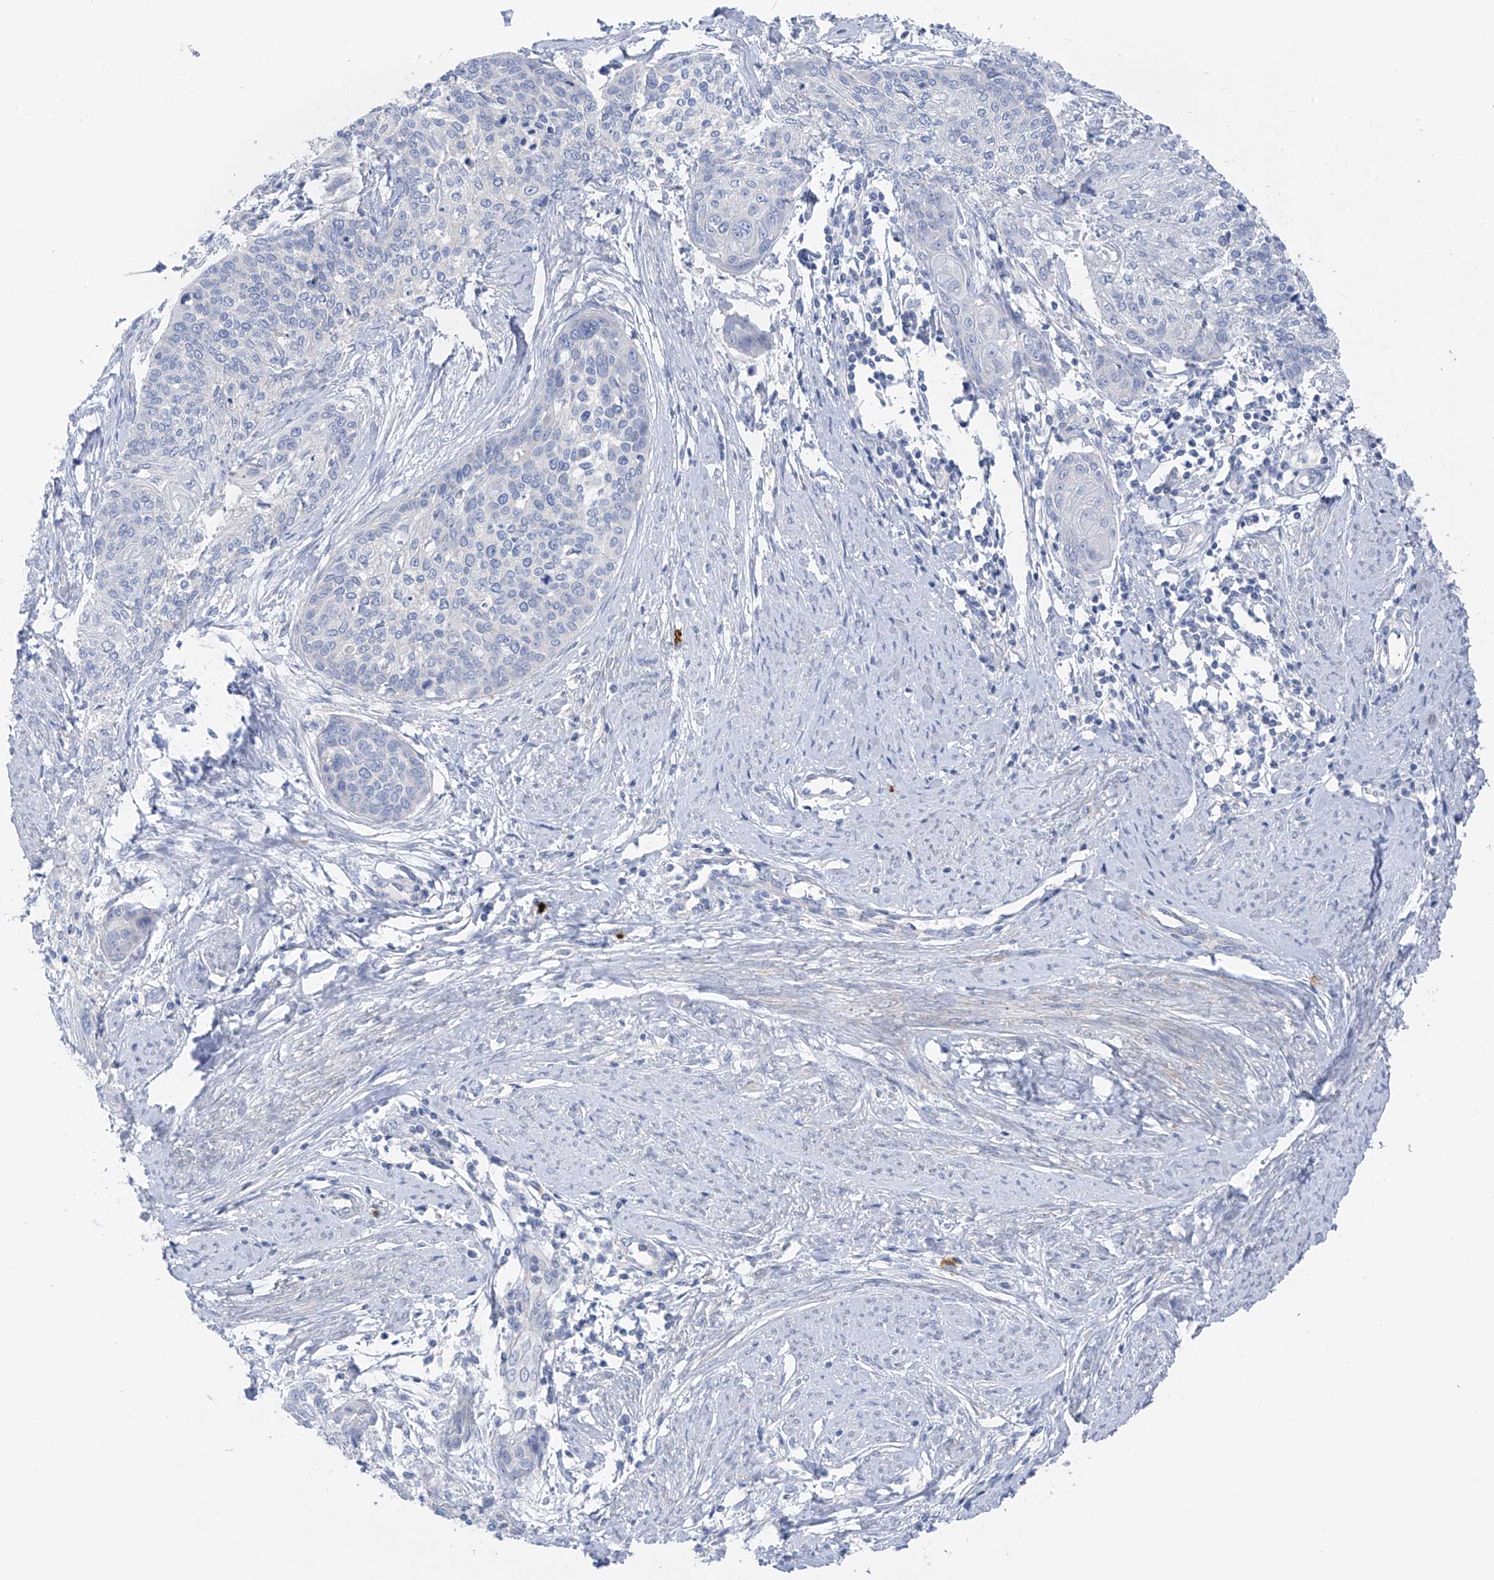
{"staining": {"intensity": "negative", "quantity": "none", "location": "none"}, "tissue": "cervical cancer", "cell_type": "Tumor cells", "image_type": "cancer", "snomed": [{"axis": "morphology", "description": "Squamous cell carcinoma, NOS"}, {"axis": "topography", "description": "Cervix"}], "caption": "Immunohistochemistry histopathology image of human cervical cancer stained for a protein (brown), which displays no staining in tumor cells.", "gene": "POMGNT2", "patient": {"sex": "female", "age": 37}}